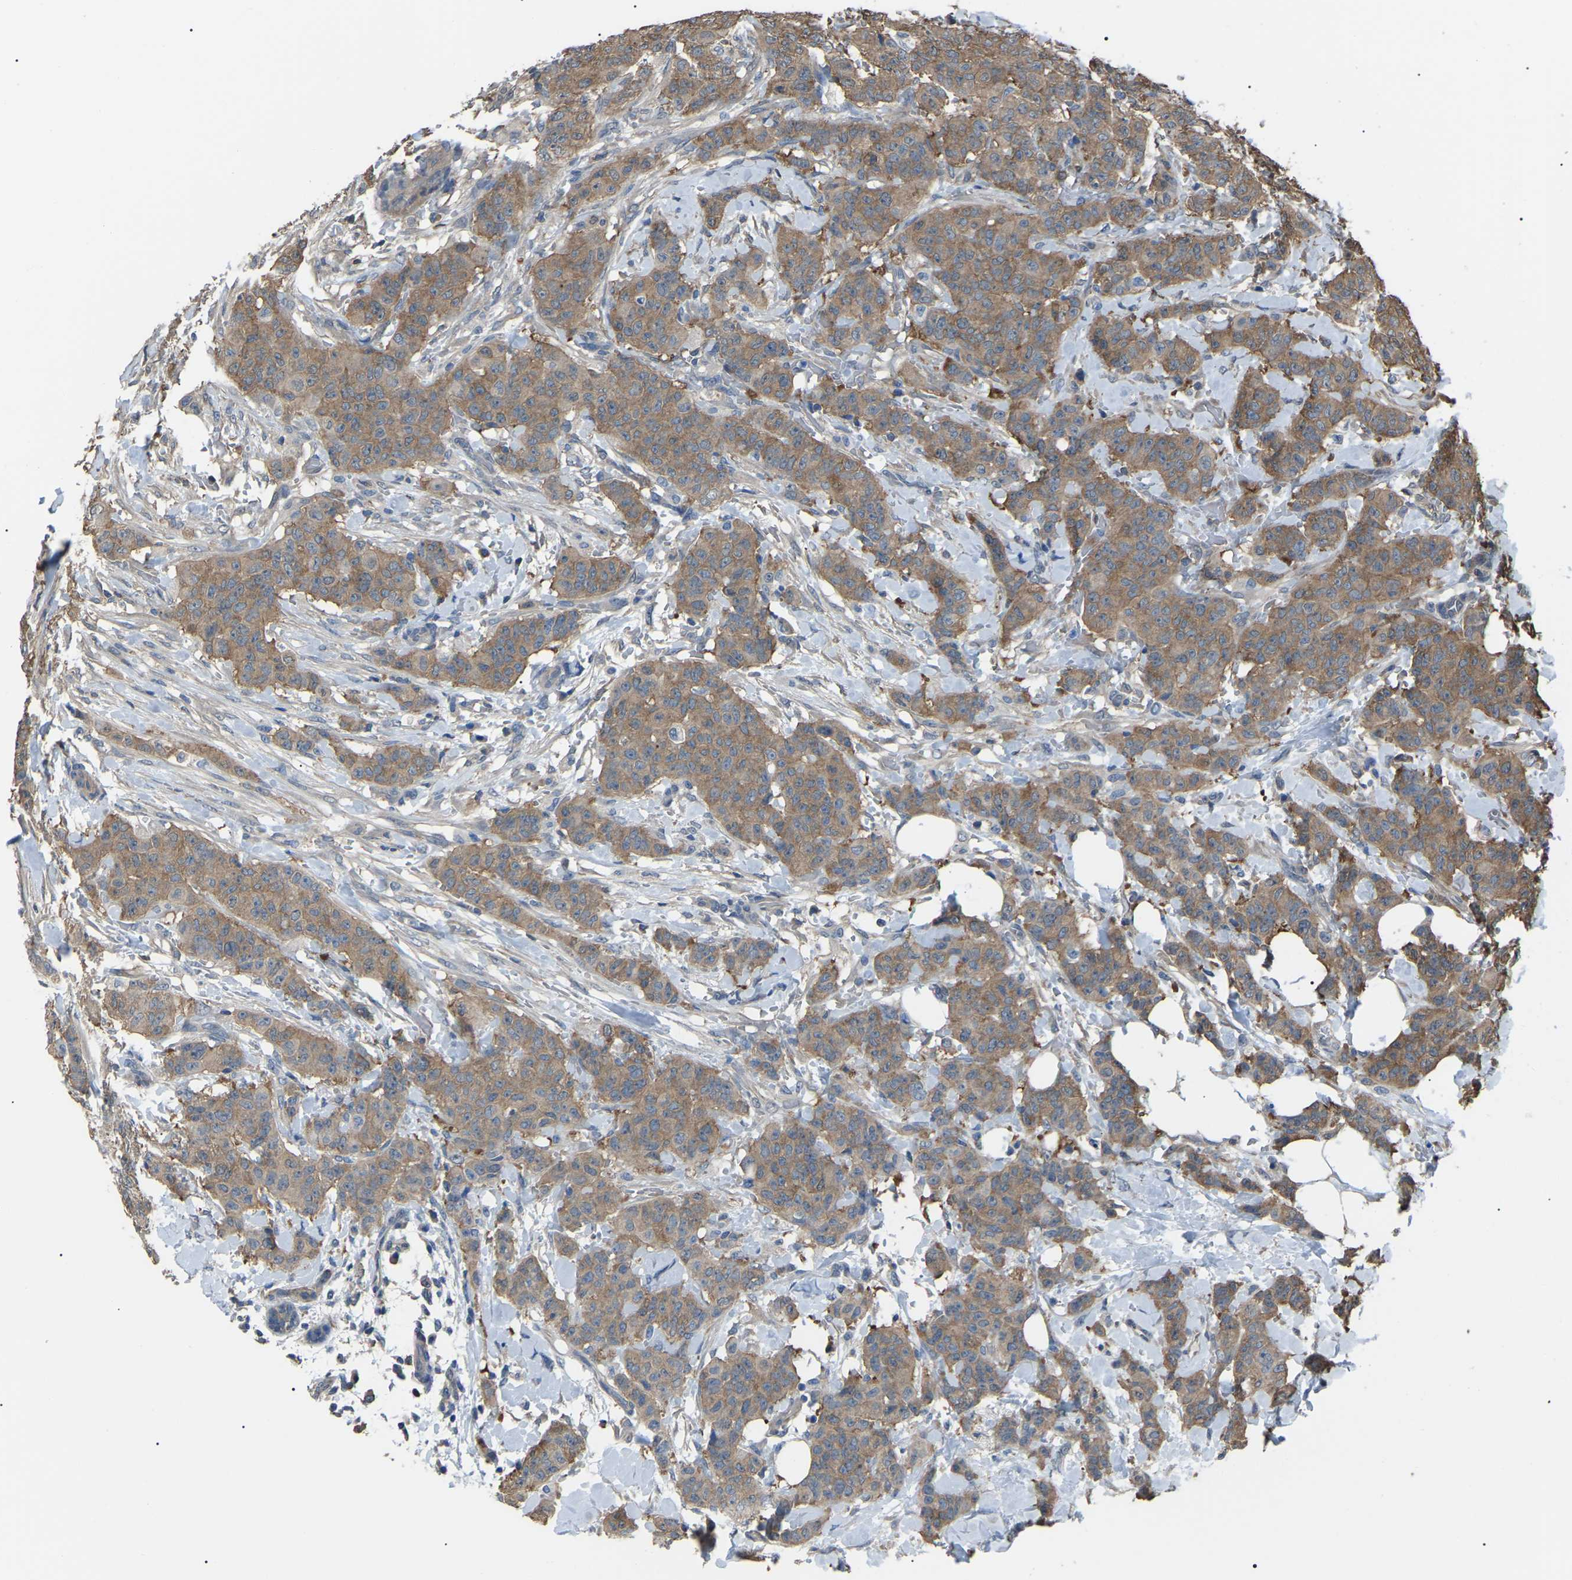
{"staining": {"intensity": "moderate", "quantity": ">75%", "location": "cytoplasmic/membranous"}, "tissue": "breast cancer", "cell_type": "Tumor cells", "image_type": "cancer", "snomed": [{"axis": "morphology", "description": "Normal tissue, NOS"}, {"axis": "morphology", "description": "Duct carcinoma"}, {"axis": "topography", "description": "Breast"}], "caption": "Breast cancer stained for a protein shows moderate cytoplasmic/membranous positivity in tumor cells. (DAB (3,3'-diaminobenzidine) = brown stain, brightfield microscopy at high magnification).", "gene": "PDCD5", "patient": {"sex": "female", "age": 40}}